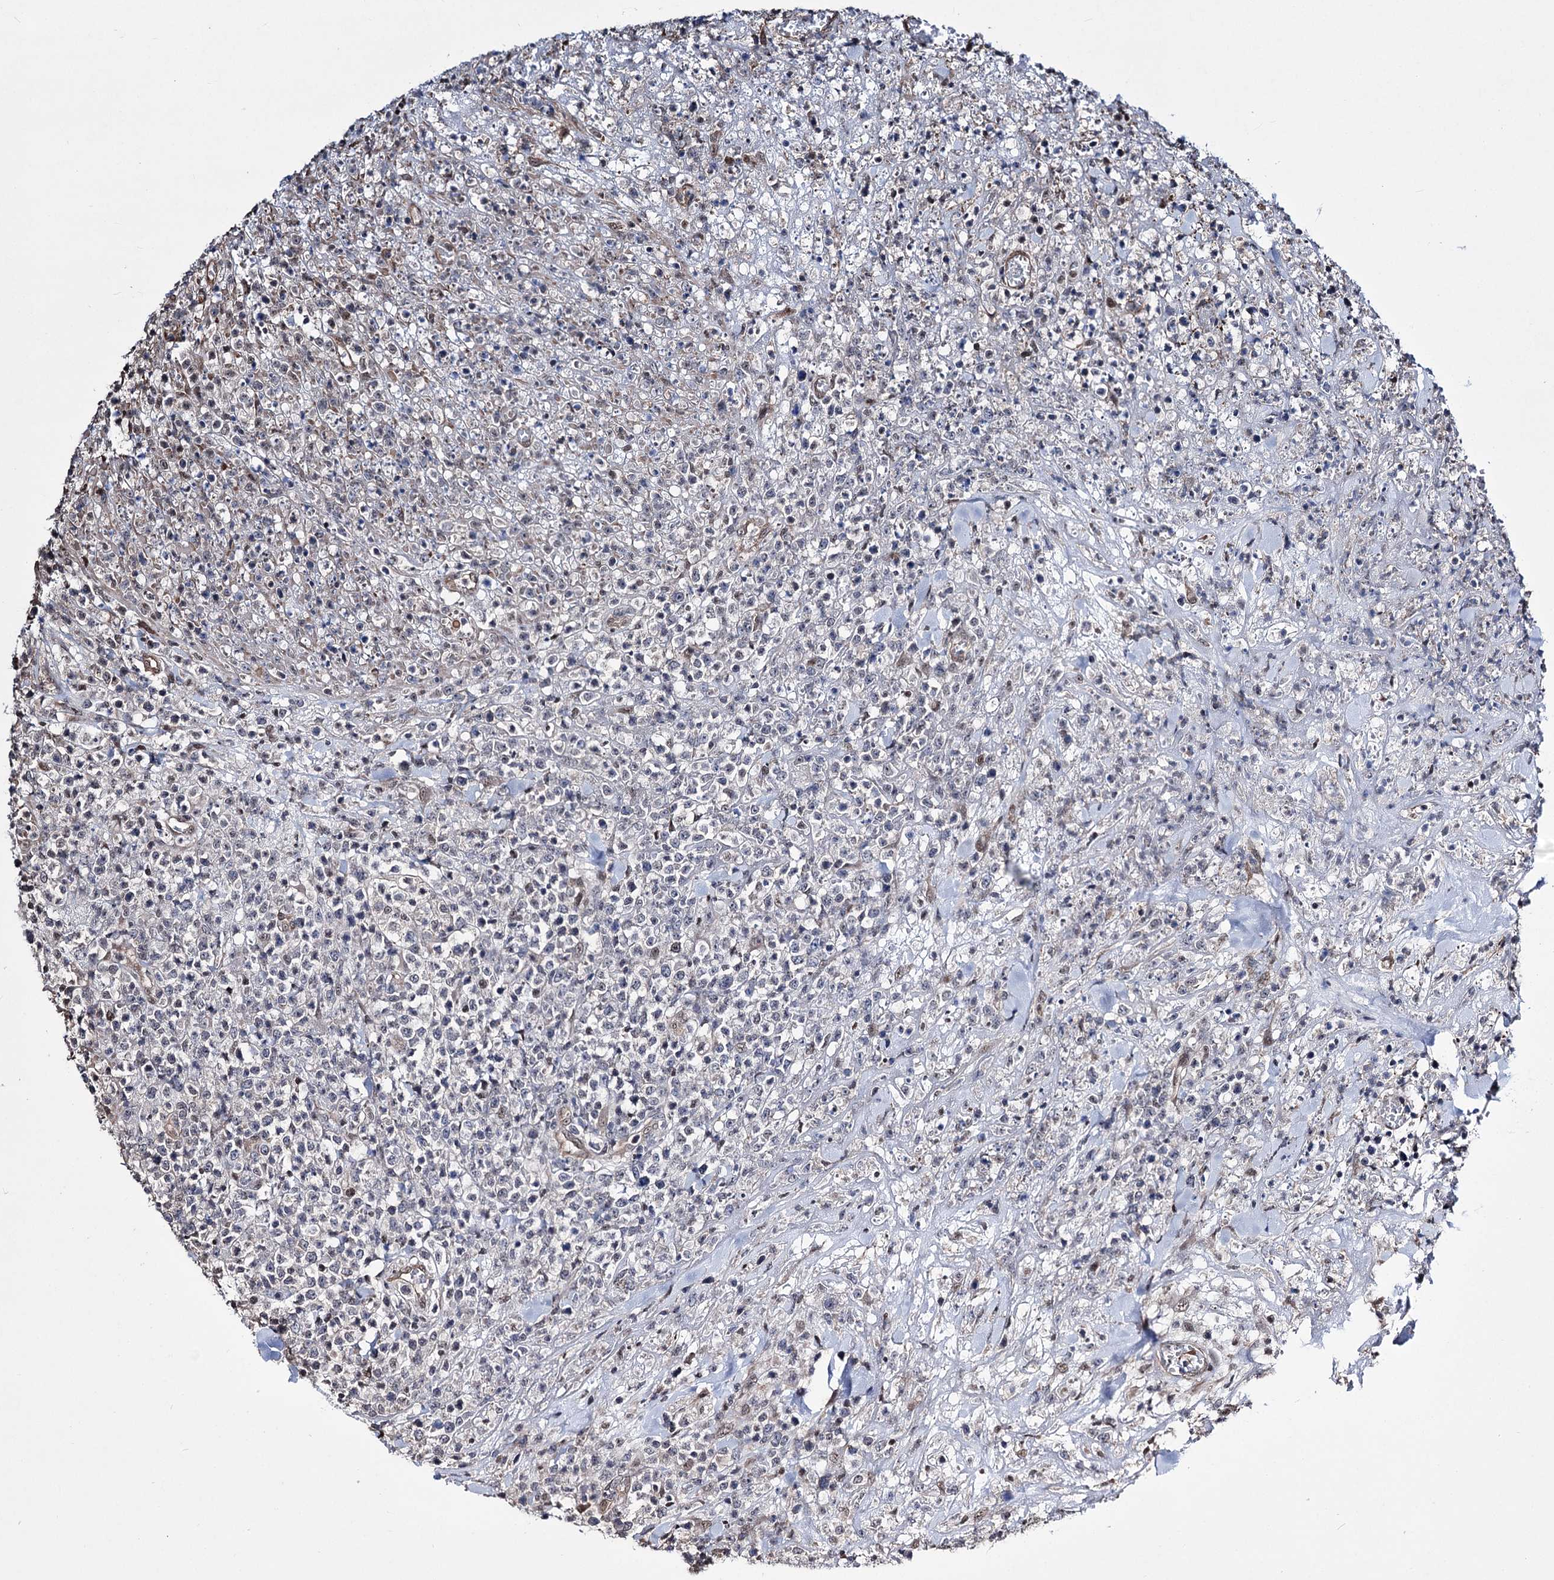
{"staining": {"intensity": "moderate", "quantity": "<25%", "location": "nuclear"}, "tissue": "lymphoma", "cell_type": "Tumor cells", "image_type": "cancer", "snomed": [{"axis": "morphology", "description": "Malignant lymphoma, non-Hodgkin's type, High grade"}, {"axis": "topography", "description": "Colon"}], "caption": "This histopathology image shows IHC staining of human malignant lymphoma, non-Hodgkin's type (high-grade), with low moderate nuclear expression in approximately <25% of tumor cells.", "gene": "CHMP7", "patient": {"sex": "female", "age": 53}}